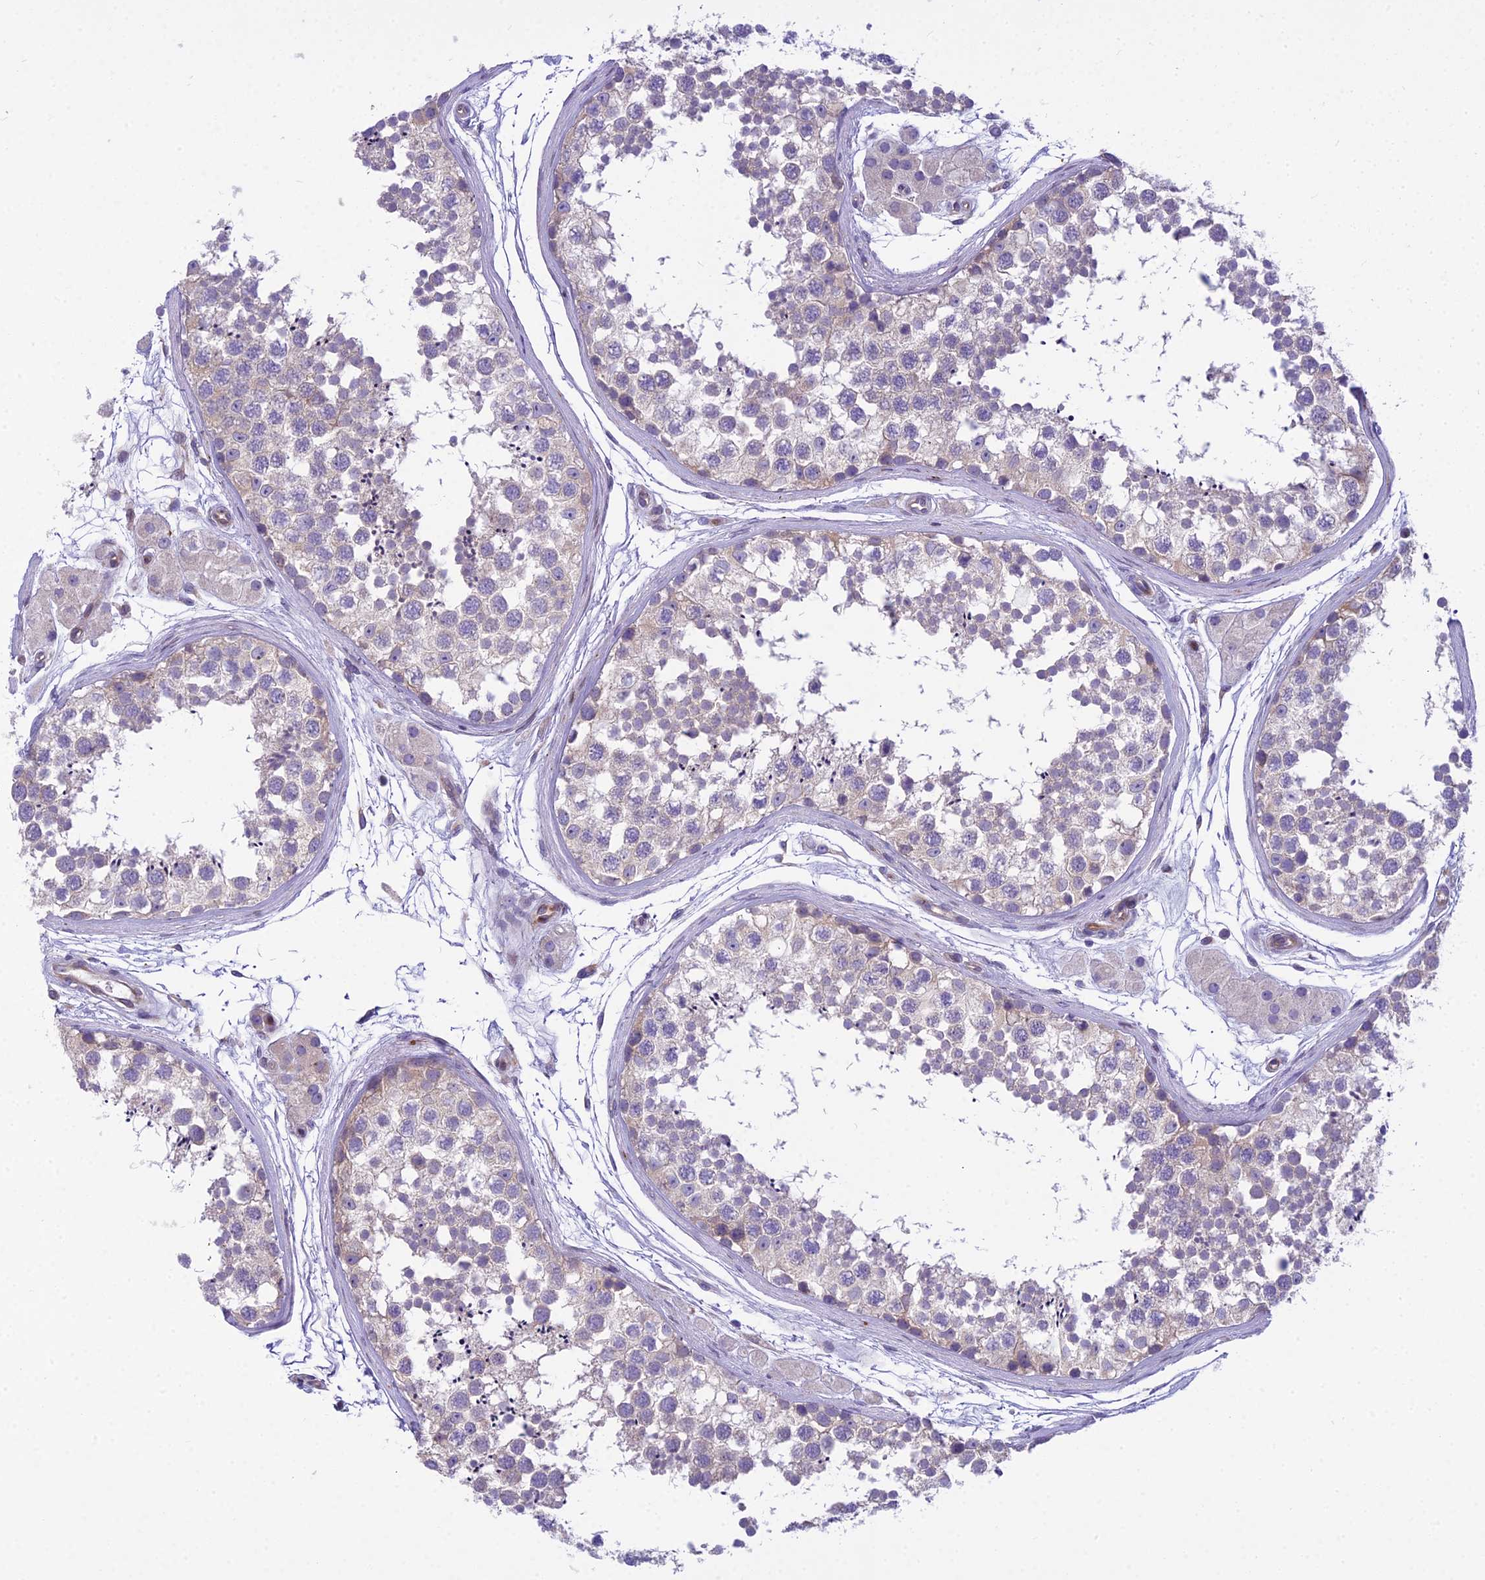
{"staining": {"intensity": "weak", "quantity": "<25%", "location": "cytoplasmic/membranous"}, "tissue": "testis", "cell_type": "Cells in seminiferous ducts", "image_type": "normal", "snomed": [{"axis": "morphology", "description": "Normal tissue, NOS"}, {"axis": "topography", "description": "Testis"}], "caption": "DAB immunohistochemical staining of normal testis reveals no significant positivity in cells in seminiferous ducts. (Brightfield microscopy of DAB (3,3'-diaminobenzidine) immunohistochemistry at high magnification).", "gene": "PCDHB14", "patient": {"sex": "male", "age": 56}}